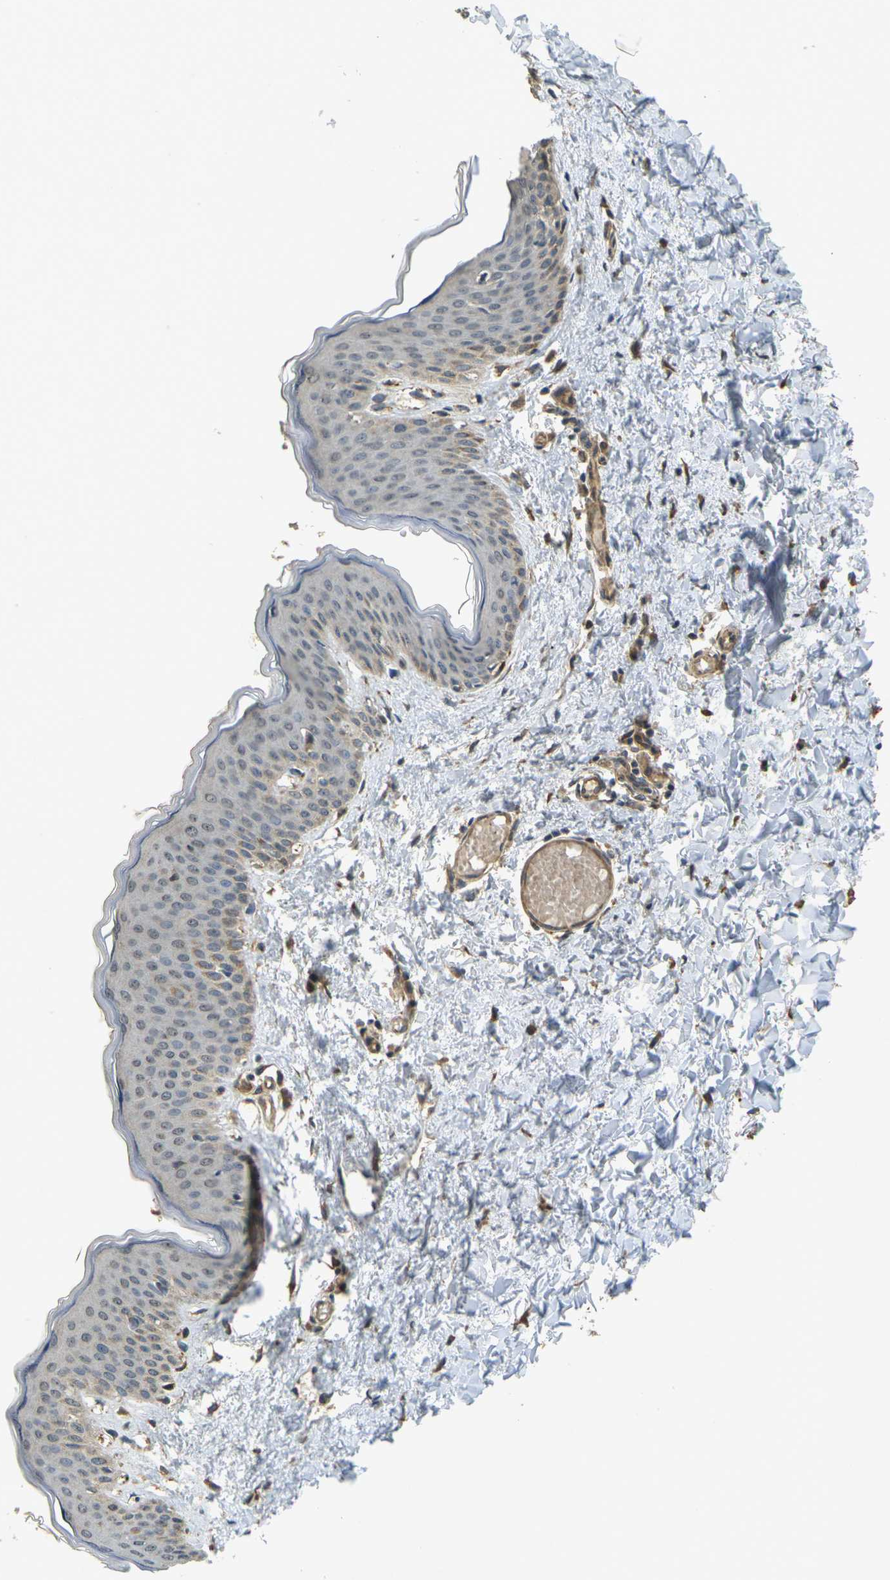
{"staining": {"intensity": "strong", "quantity": ">75%", "location": "cytoplasmic/membranous,nuclear"}, "tissue": "skin", "cell_type": "Fibroblasts", "image_type": "normal", "snomed": [{"axis": "morphology", "description": "Normal tissue, NOS"}, {"axis": "topography", "description": "Skin"}], "caption": "Fibroblasts demonstrate high levels of strong cytoplasmic/membranous,nuclear staining in about >75% of cells in normal skin.", "gene": "FUT11", "patient": {"sex": "female", "age": 17}}